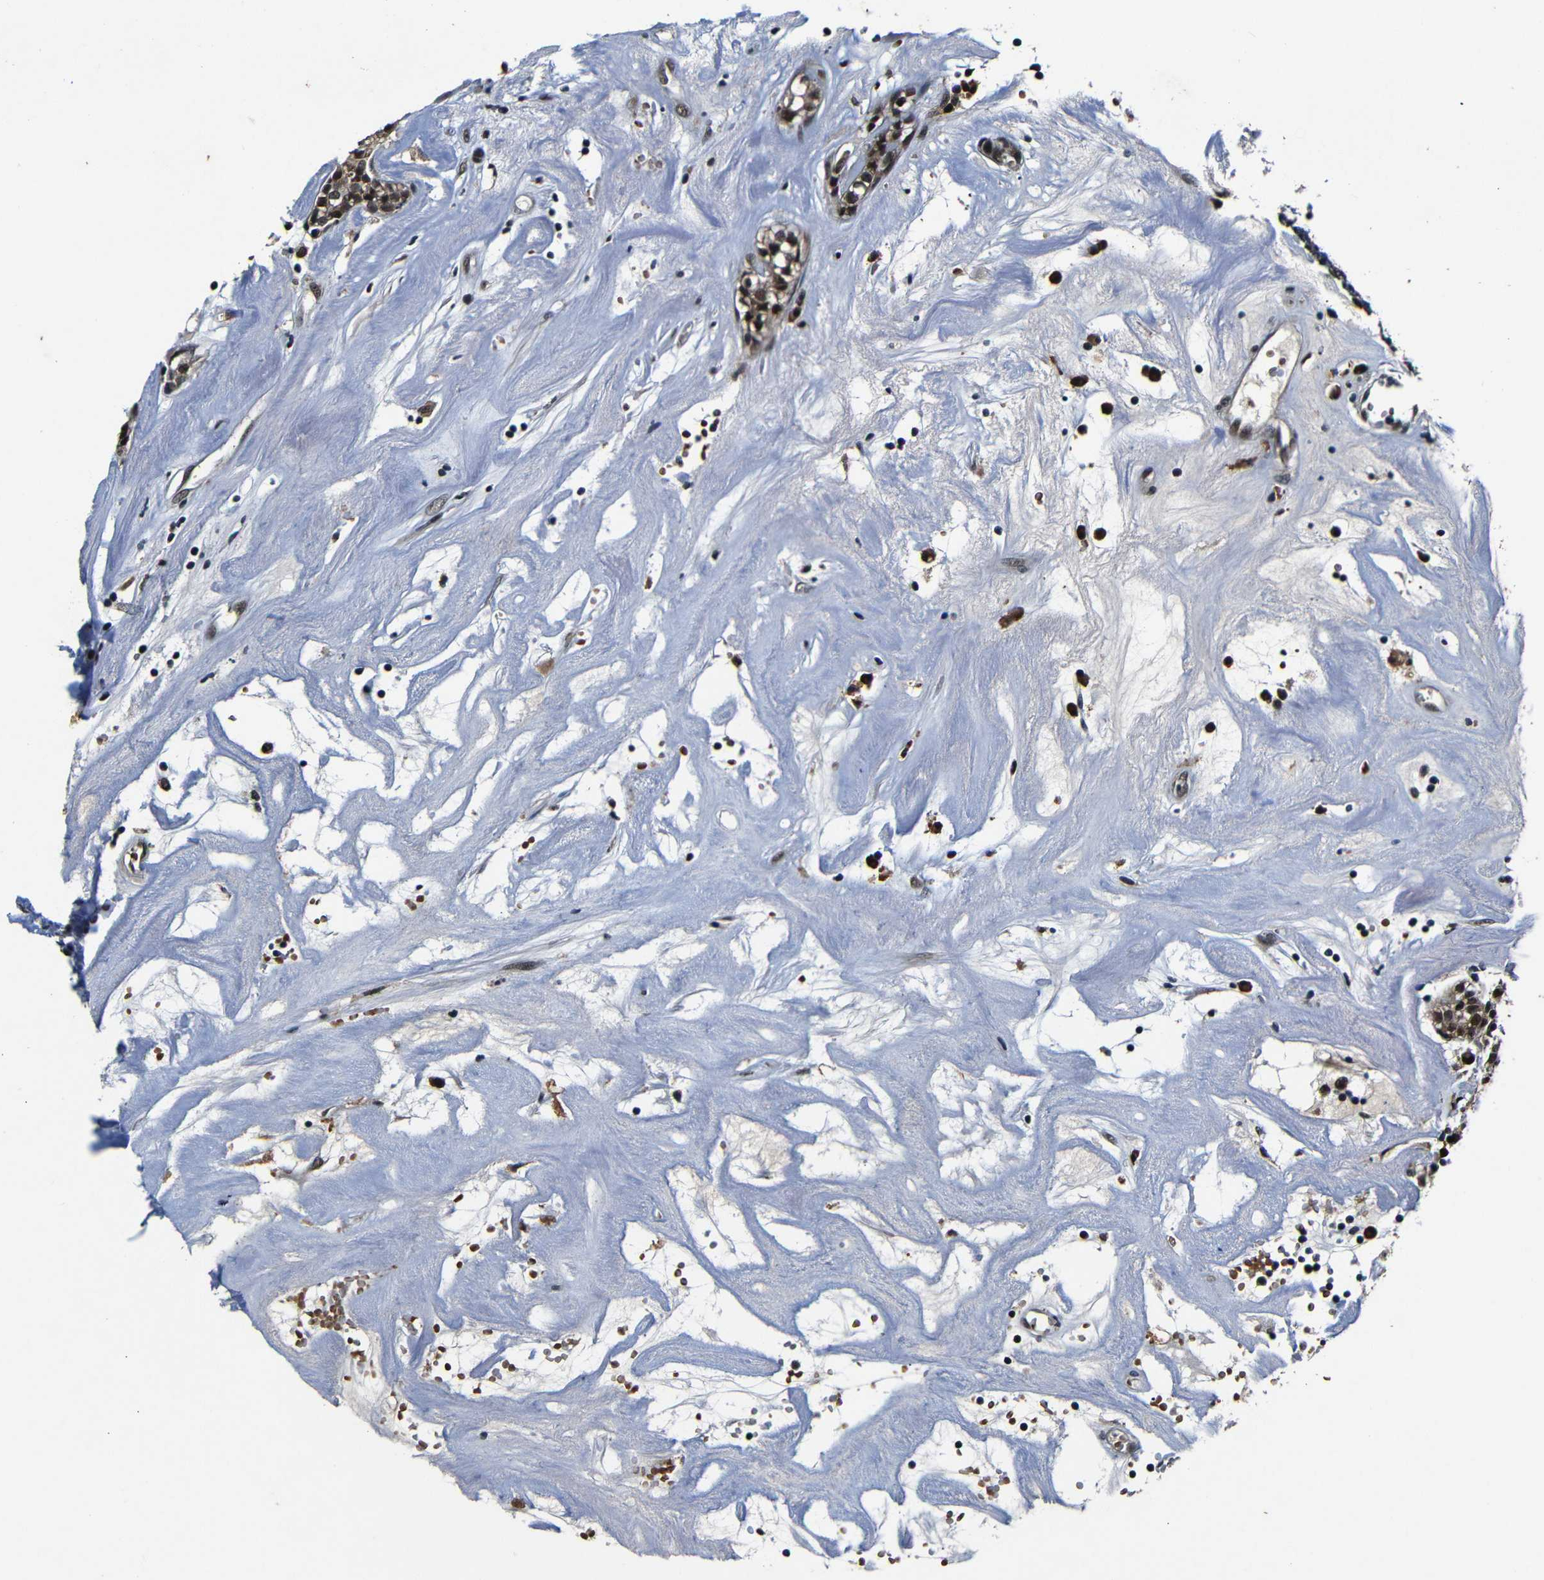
{"staining": {"intensity": "moderate", "quantity": ">75%", "location": "nuclear"}, "tissue": "head and neck cancer", "cell_type": "Tumor cells", "image_type": "cancer", "snomed": [{"axis": "morphology", "description": "Adenocarcinoma, NOS"}, {"axis": "topography", "description": "Salivary gland"}, {"axis": "topography", "description": "Head-Neck"}], "caption": "Brown immunohistochemical staining in human head and neck cancer (adenocarcinoma) displays moderate nuclear staining in about >75% of tumor cells.", "gene": "FOXD4", "patient": {"sex": "female", "age": 65}}